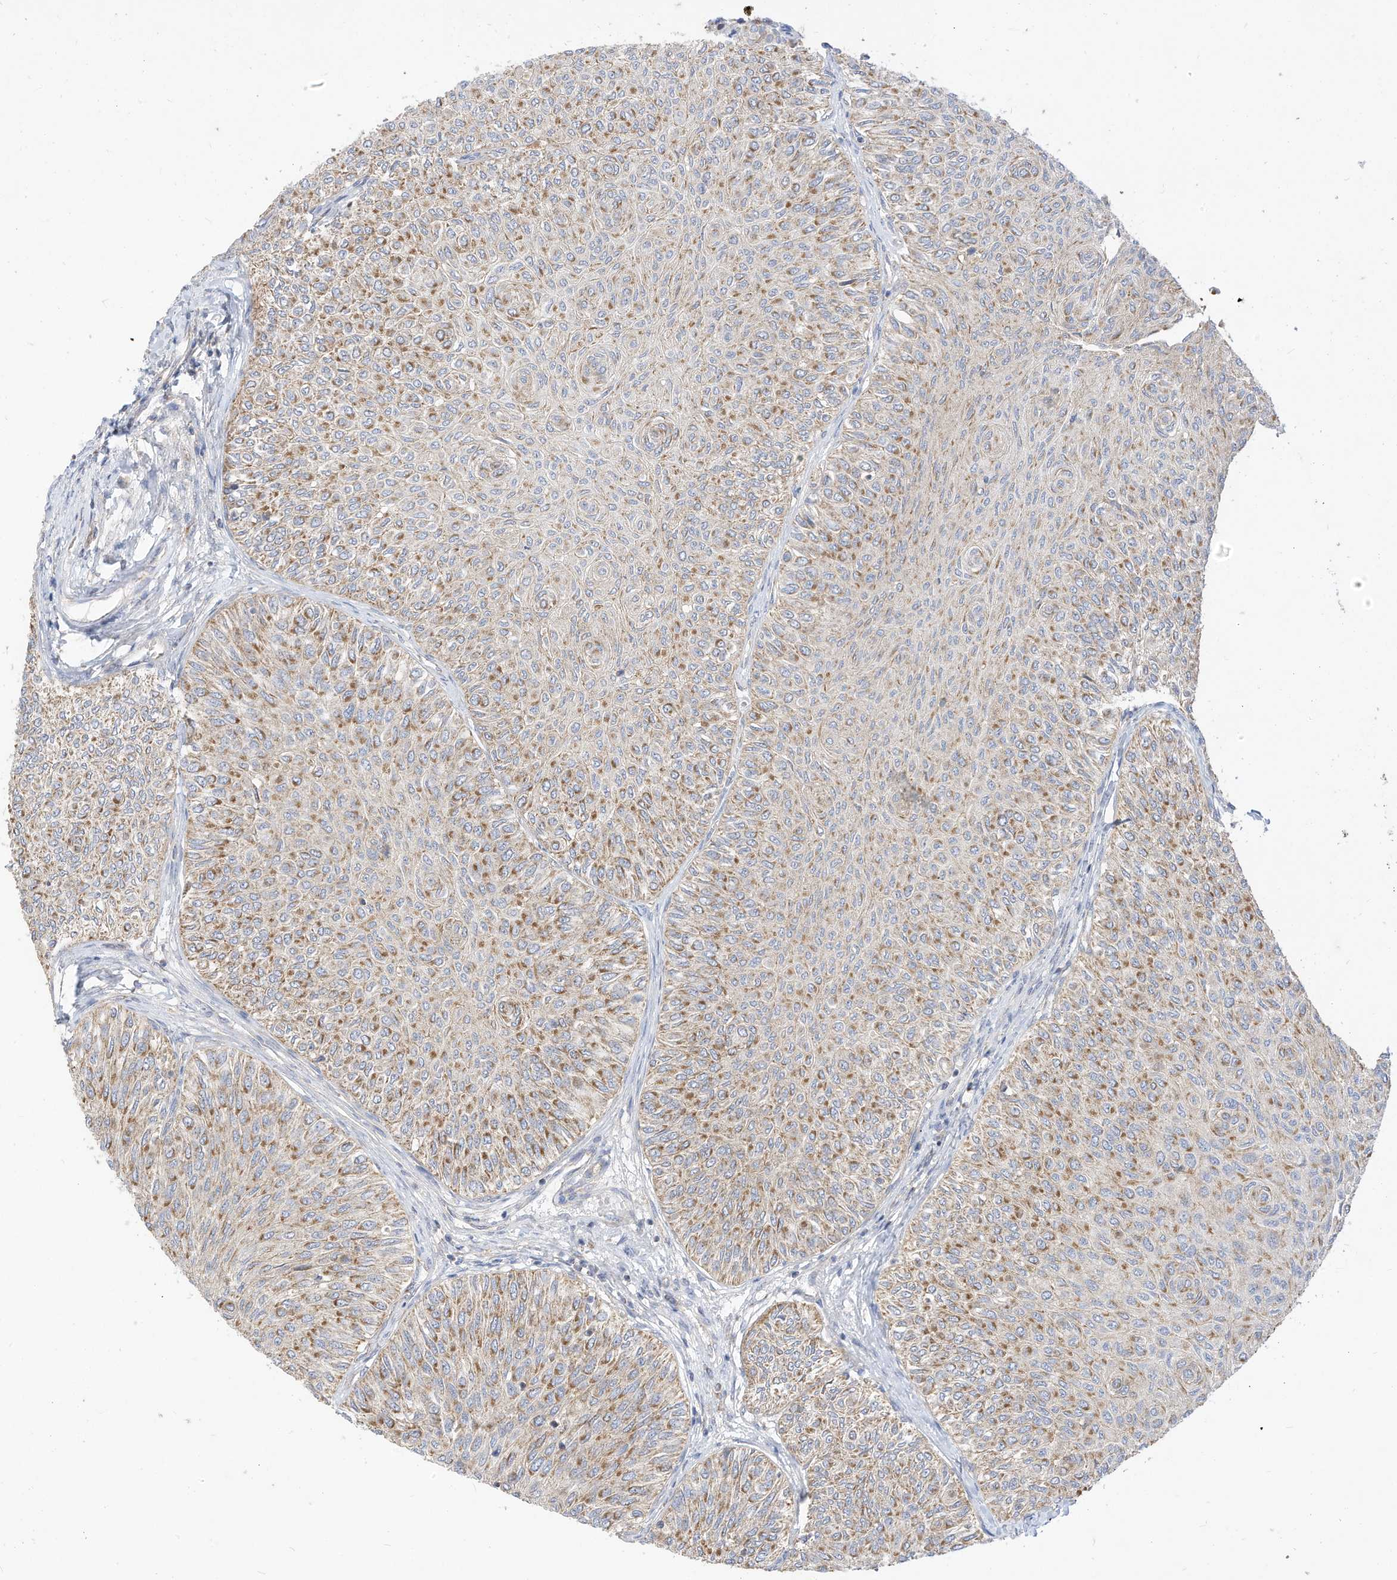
{"staining": {"intensity": "moderate", "quantity": ">75%", "location": "cytoplasmic/membranous"}, "tissue": "urothelial cancer", "cell_type": "Tumor cells", "image_type": "cancer", "snomed": [{"axis": "morphology", "description": "Urothelial carcinoma, Low grade"}, {"axis": "topography", "description": "Urinary bladder"}], "caption": "The histopathology image exhibits immunohistochemical staining of urothelial cancer. There is moderate cytoplasmic/membranous positivity is seen in approximately >75% of tumor cells.", "gene": "RHOH", "patient": {"sex": "male", "age": 78}}